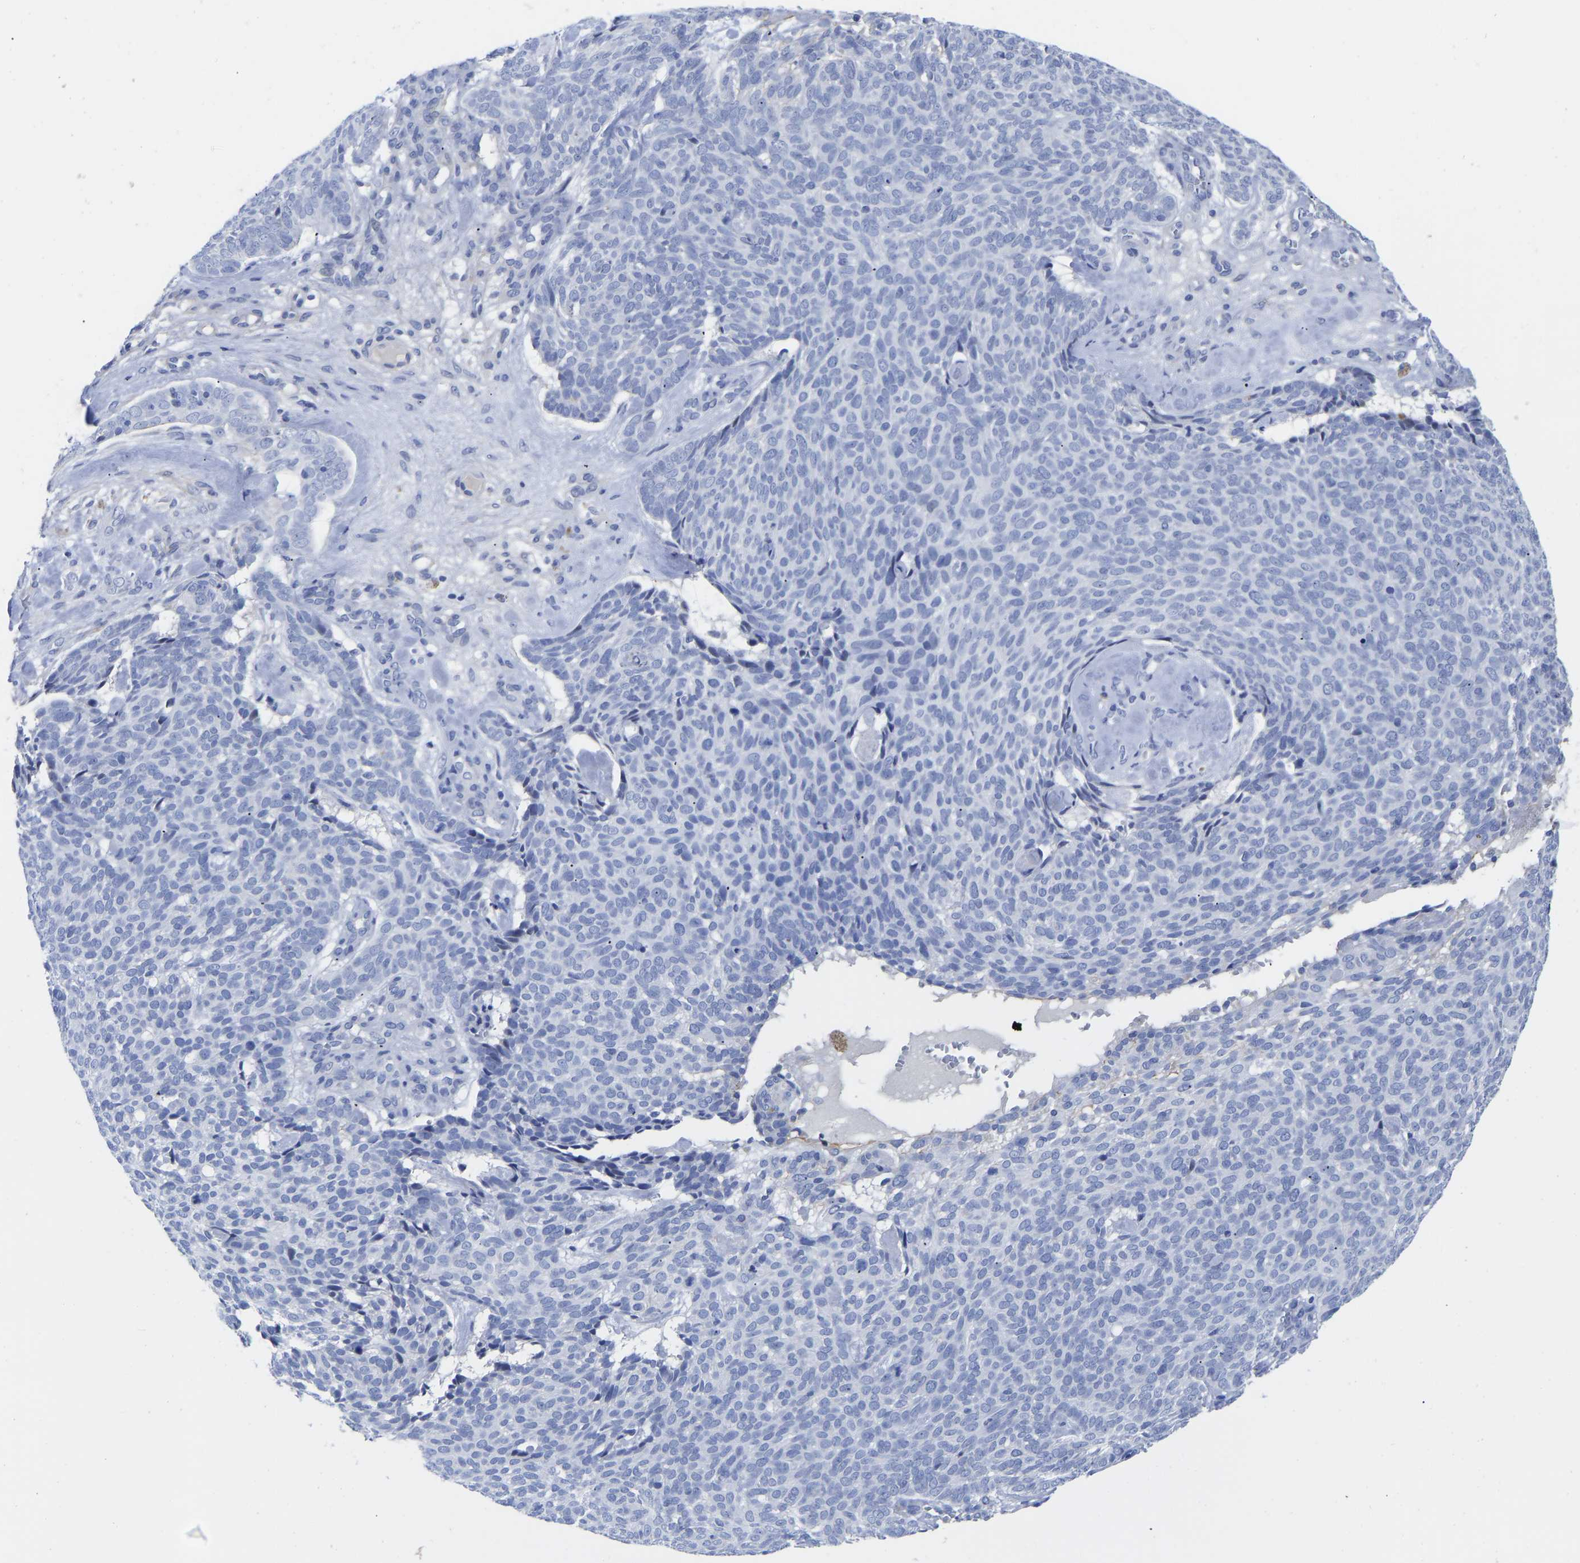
{"staining": {"intensity": "negative", "quantity": "none", "location": "none"}, "tissue": "skin cancer", "cell_type": "Tumor cells", "image_type": "cancer", "snomed": [{"axis": "morphology", "description": "Basal cell carcinoma"}, {"axis": "topography", "description": "Skin"}], "caption": "A photomicrograph of human skin cancer is negative for staining in tumor cells. (DAB (3,3'-diaminobenzidine) immunohistochemistry with hematoxylin counter stain).", "gene": "GPA33", "patient": {"sex": "male", "age": 61}}